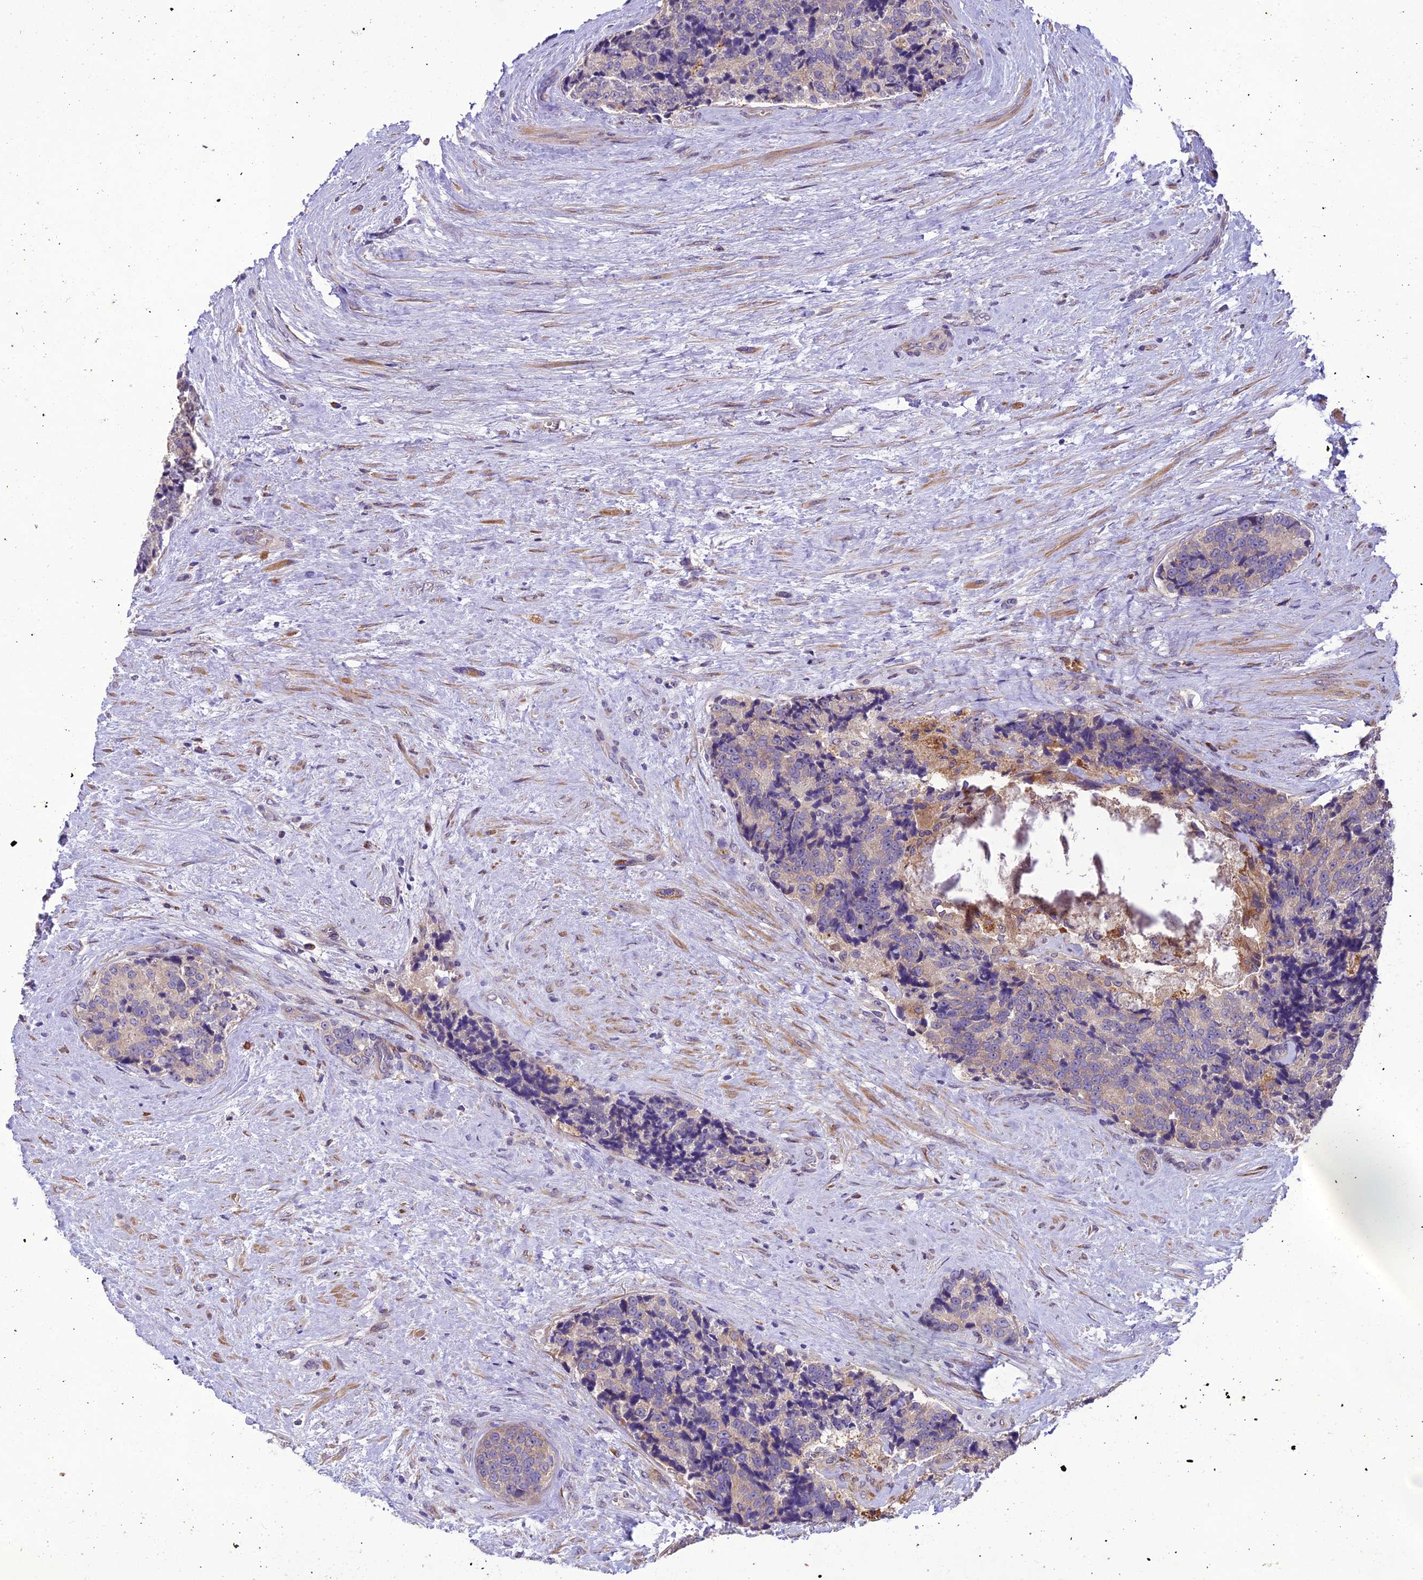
{"staining": {"intensity": "negative", "quantity": "none", "location": "none"}, "tissue": "prostate cancer", "cell_type": "Tumor cells", "image_type": "cancer", "snomed": [{"axis": "morphology", "description": "Adenocarcinoma, High grade"}, {"axis": "topography", "description": "Prostate"}], "caption": "Immunohistochemistry of human prostate cancer demonstrates no expression in tumor cells.", "gene": "CENPL", "patient": {"sex": "male", "age": 70}}